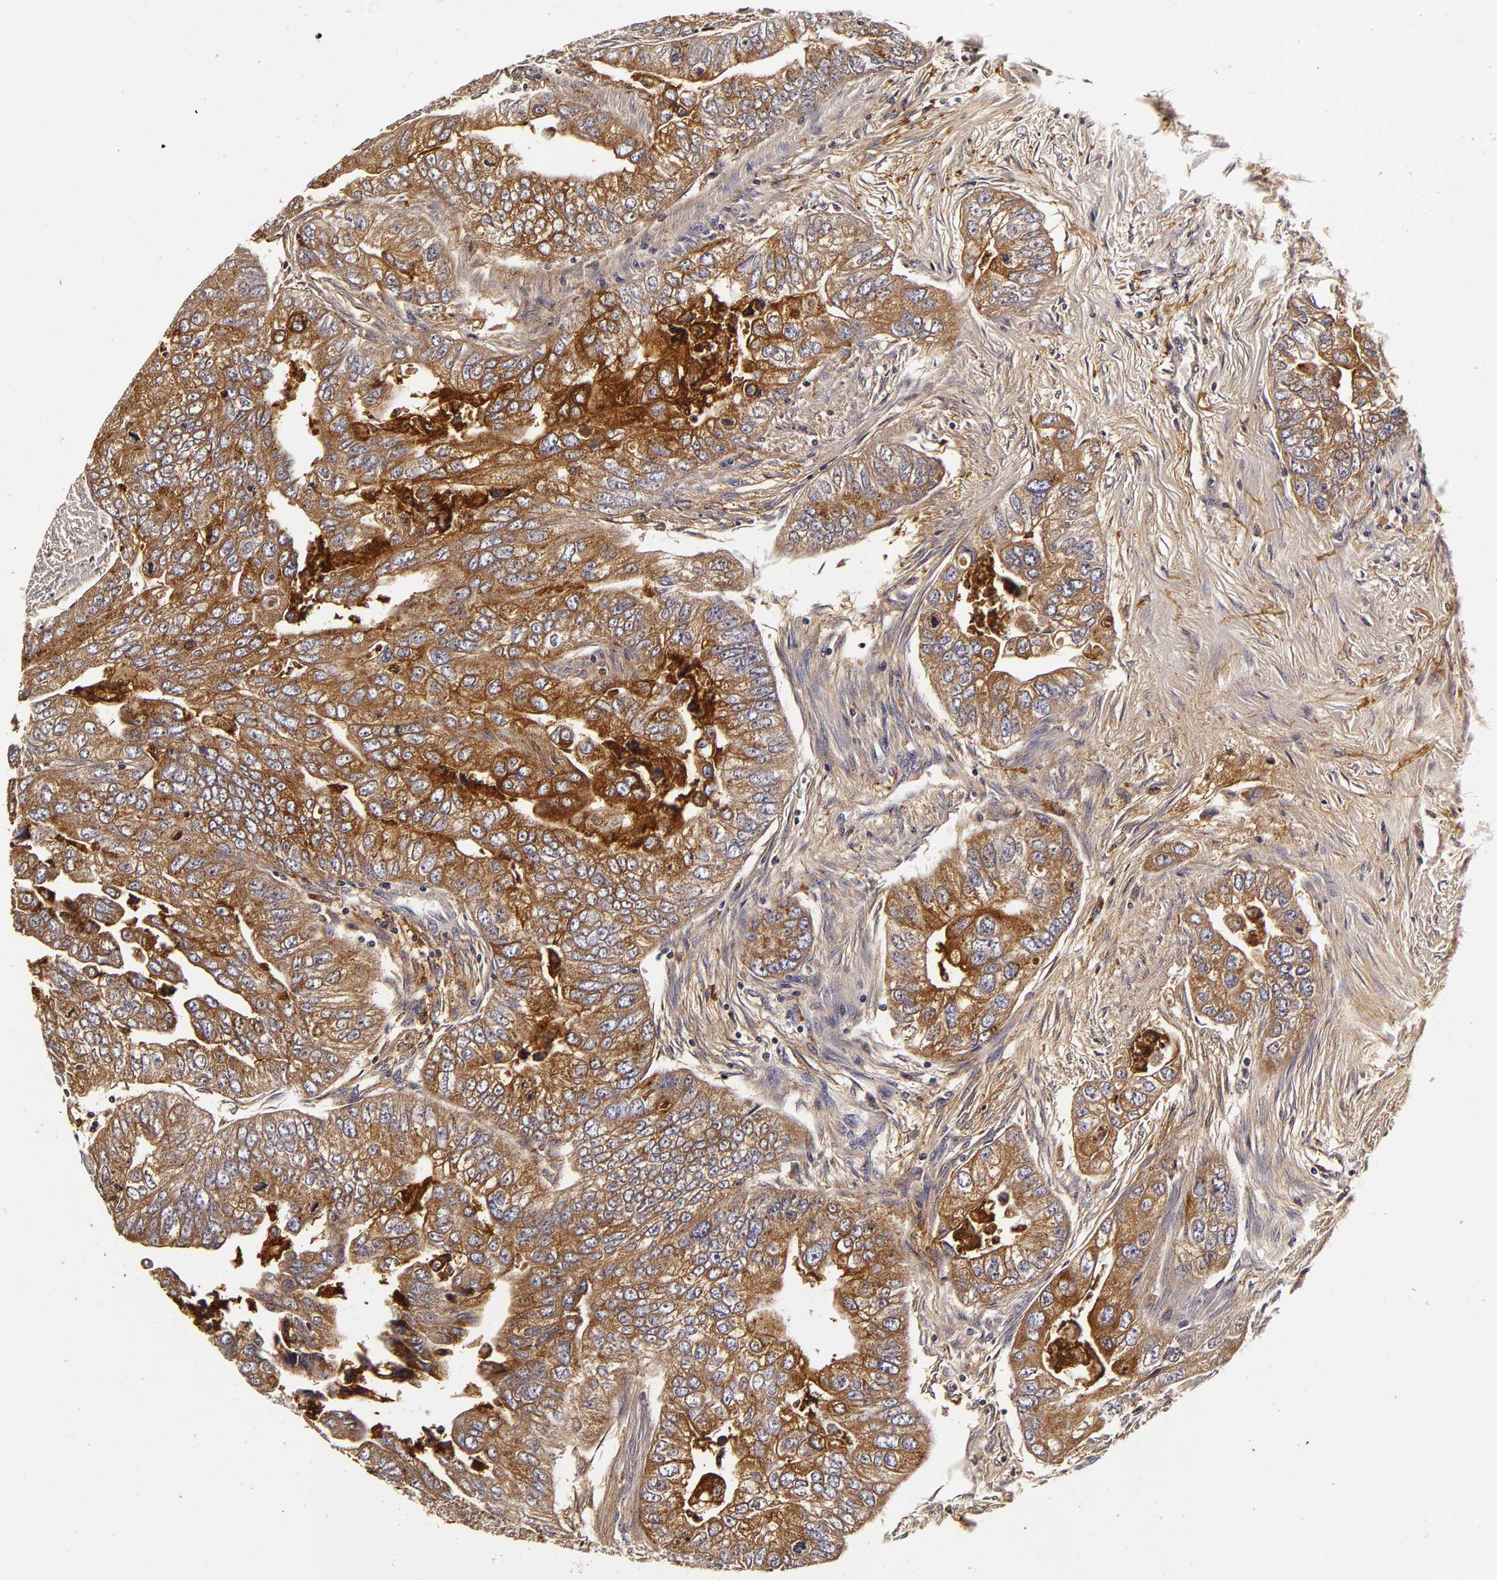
{"staining": {"intensity": "moderate", "quantity": "<25%", "location": "cytoplasmic/membranous"}, "tissue": "colorectal cancer", "cell_type": "Tumor cells", "image_type": "cancer", "snomed": [{"axis": "morphology", "description": "Adenocarcinoma, NOS"}, {"axis": "topography", "description": "Colon"}], "caption": "Adenocarcinoma (colorectal) was stained to show a protein in brown. There is low levels of moderate cytoplasmic/membranous expression in approximately <25% of tumor cells. The protein of interest is stained brown, and the nuclei are stained in blue (DAB IHC with brightfield microscopy, high magnification).", "gene": "LGALS3BP", "patient": {"sex": "female", "age": 11}}